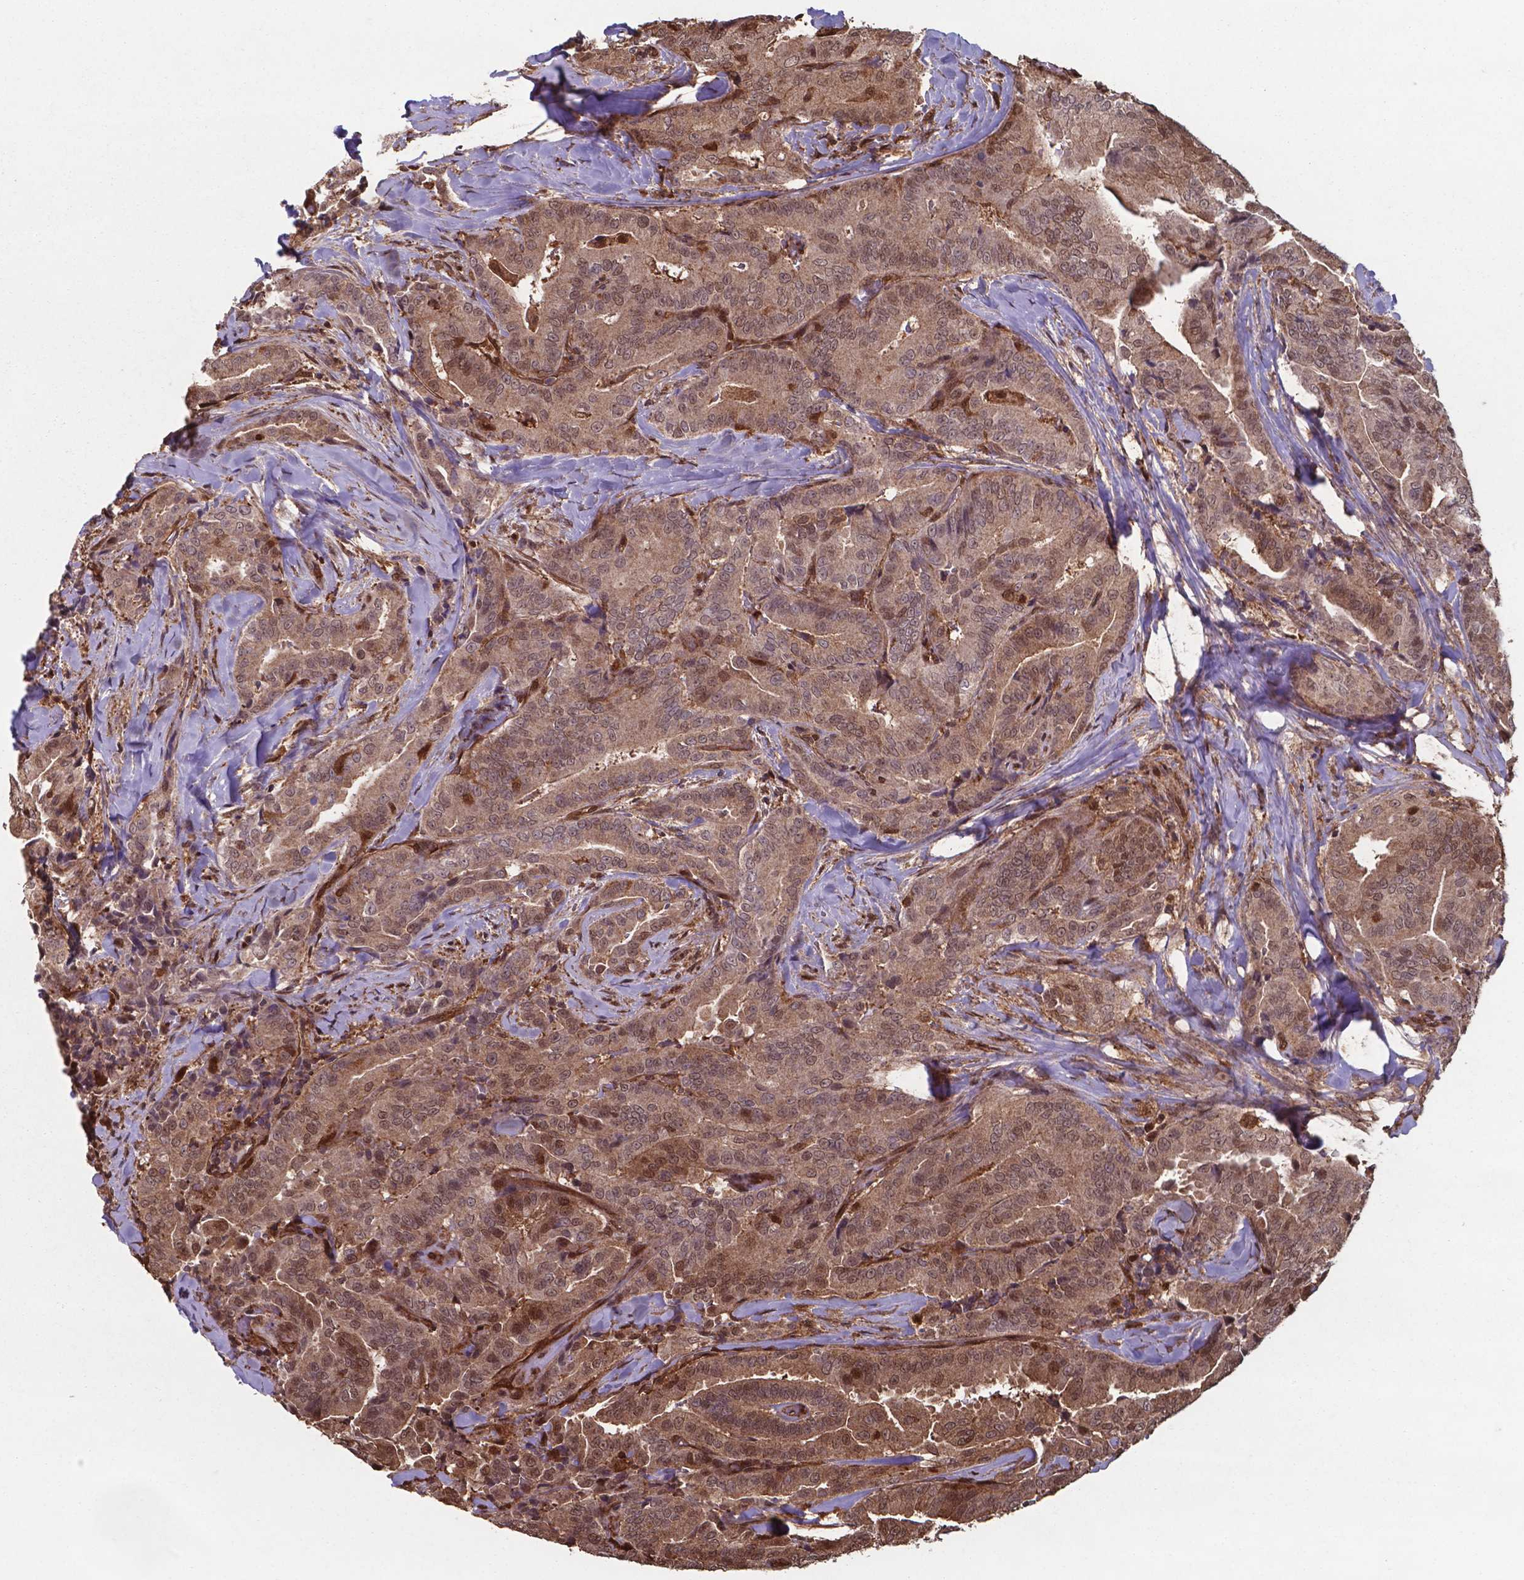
{"staining": {"intensity": "moderate", "quantity": ">75%", "location": "cytoplasmic/membranous,nuclear"}, "tissue": "thyroid cancer", "cell_type": "Tumor cells", "image_type": "cancer", "snomed": [{"axis": "morphology", "description": "Papillary adenocarcinoma, NOS"}, {"axis": "topography", "description": "Thyroid gland"}], "caption": "Protein staining of thyroid cancer tissue exhibits moderate cytoplasmic/membranous and nuclear positivity in approximately >75% of tumor cells.", "gene": "CHP2", "patient": {"sex": "male", "age": 61}}